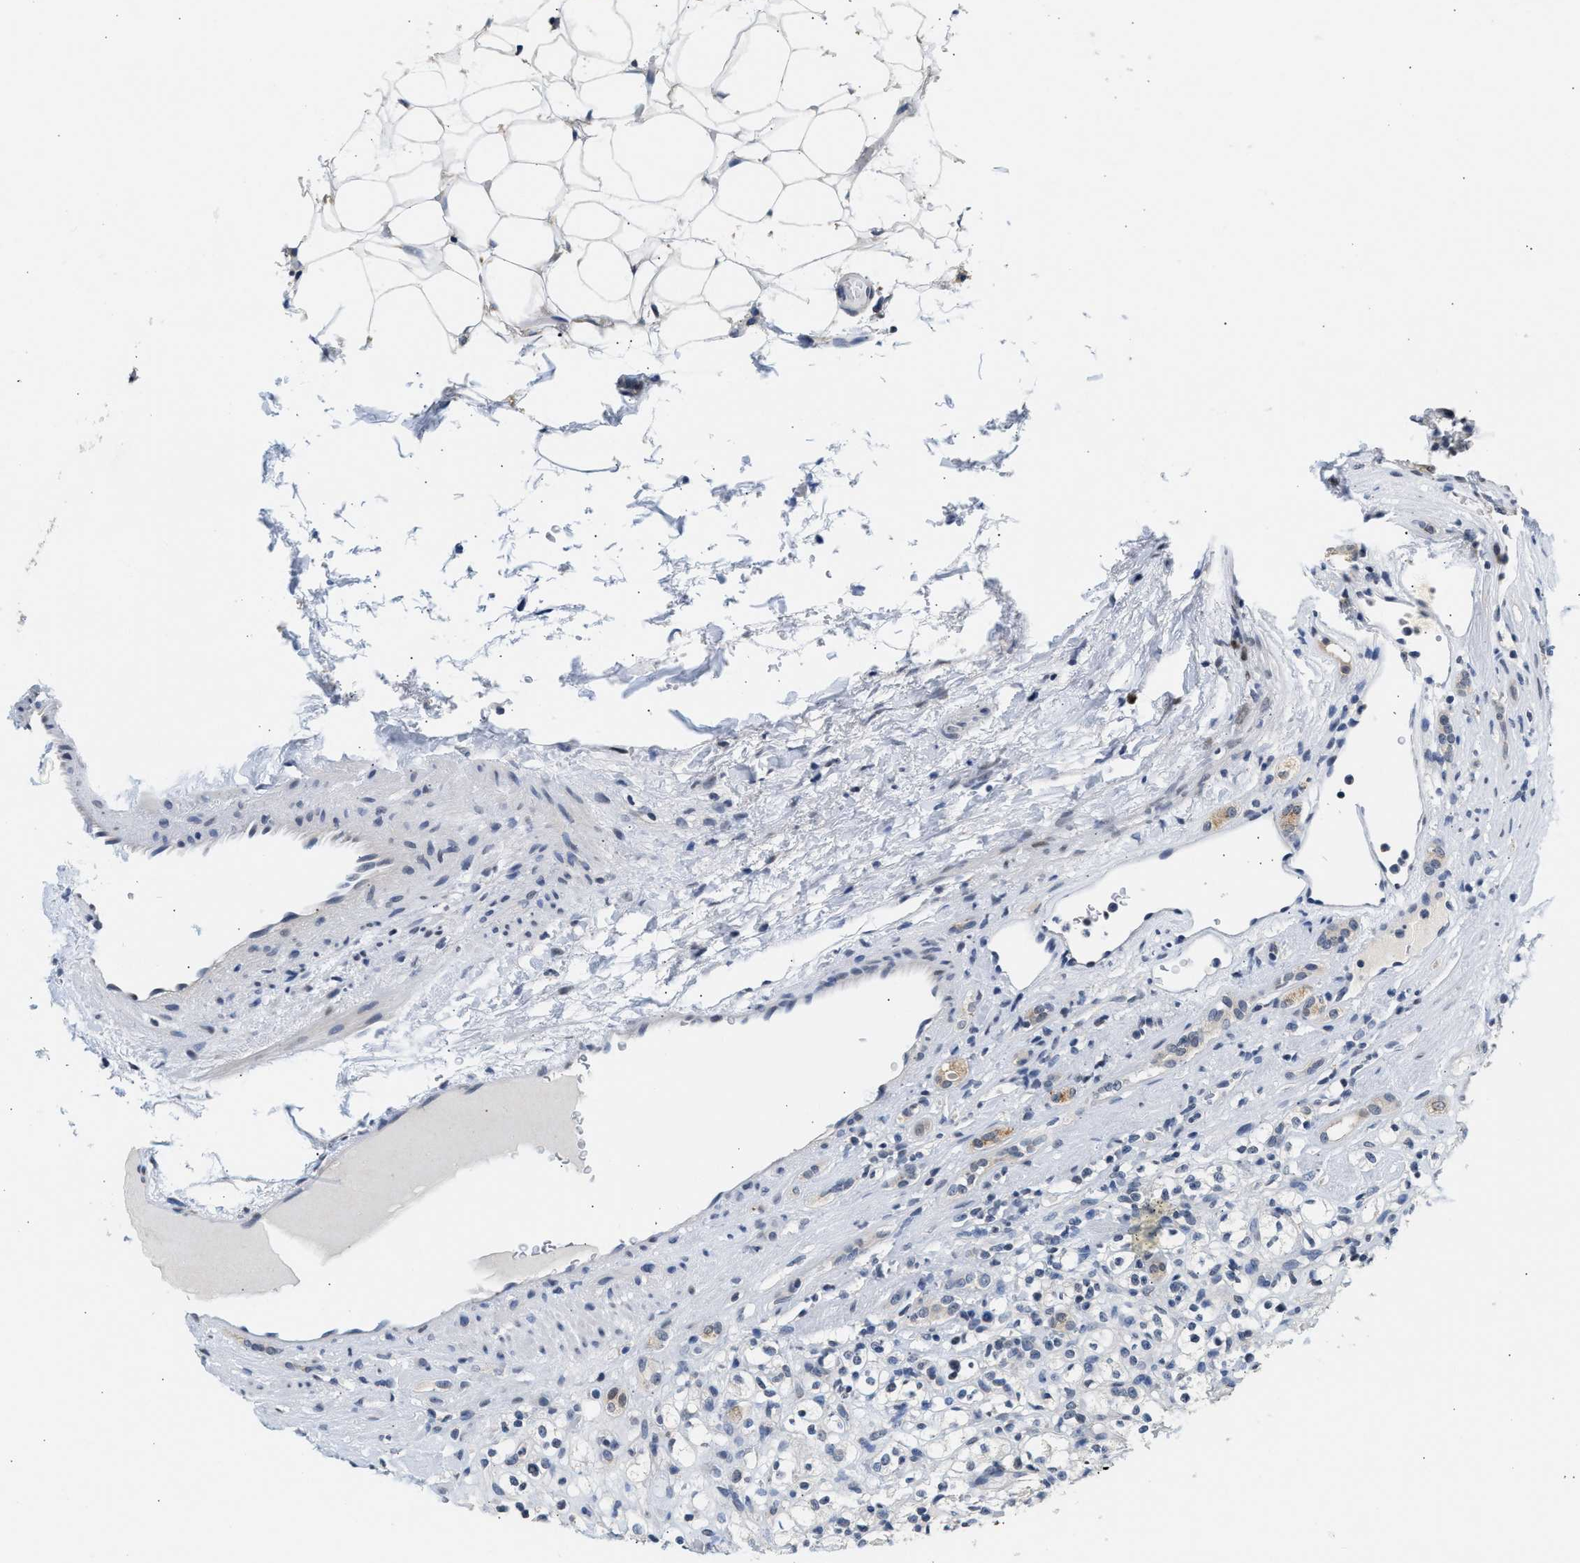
{"staining": {"intensity": "negative", "quantity": "none", "location": "none"}, "tissue": "renal cancer", "cell_type": "Tumor cells", "image_type": "cancer", "snomed": [{"axis": "morphology", "description": "Normal tissue, NOS"}, {"axis": "morphology", "description": "Adenocarcinoma, NOS"}, {"axis": "topography", "description": "Kidney"}], "caption": "This is an immunohistochemistry (IHC) image of human renal cancer. There is no positivity in tumor cells.", "gene": "PPM1L", "patient": {"sex": "female", "age": 72}}